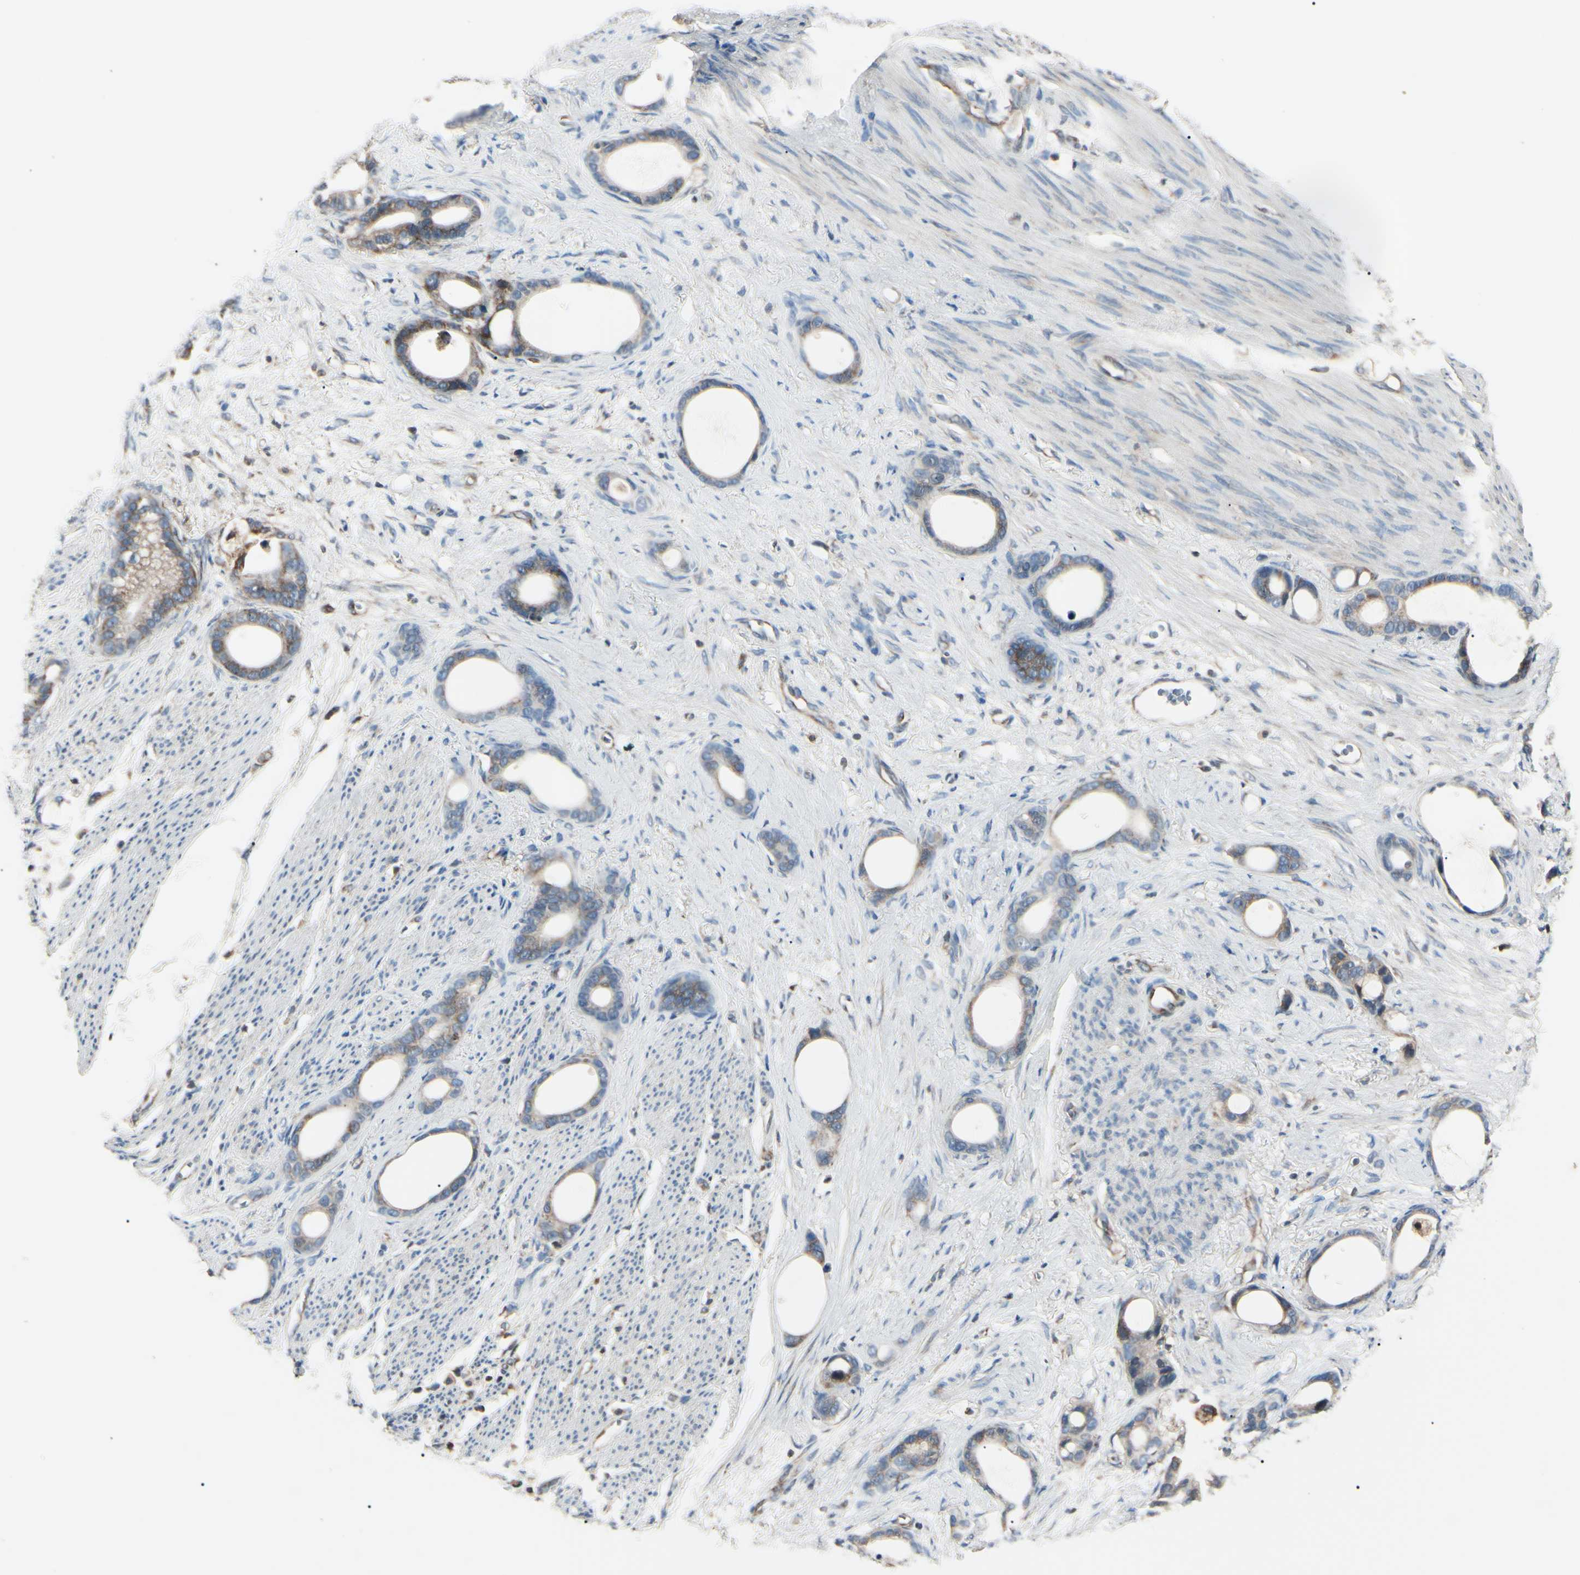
{"staining": {"intensity": "weak", "quantity": "<25%", "location": "cytoplasmic/membranous"}, "tissue": "stomach cancer", "cell_type": "Tumor cells", "image_type": "cancer", "snomed": [{"axis": "morphology", "description": "Adenocarcinoma, NOS"}, {"axis": "topography", "description": "Stomach"}], "caption": "Immunohistochemistry image of neoplastic tissue: stomach cancer (adenocarcinoma) stained with DAB displays no significant protein positivity in tumor cells. (Stains: DAB (3,3'-diaminobenzidine) immunohistochemistry (IHC) with hematoxylin counter stain, Microscopy: brightfield microscopy at high magnification).", "gene": "MAPRE1", "patient": {"sex": "female", "age": 75}}